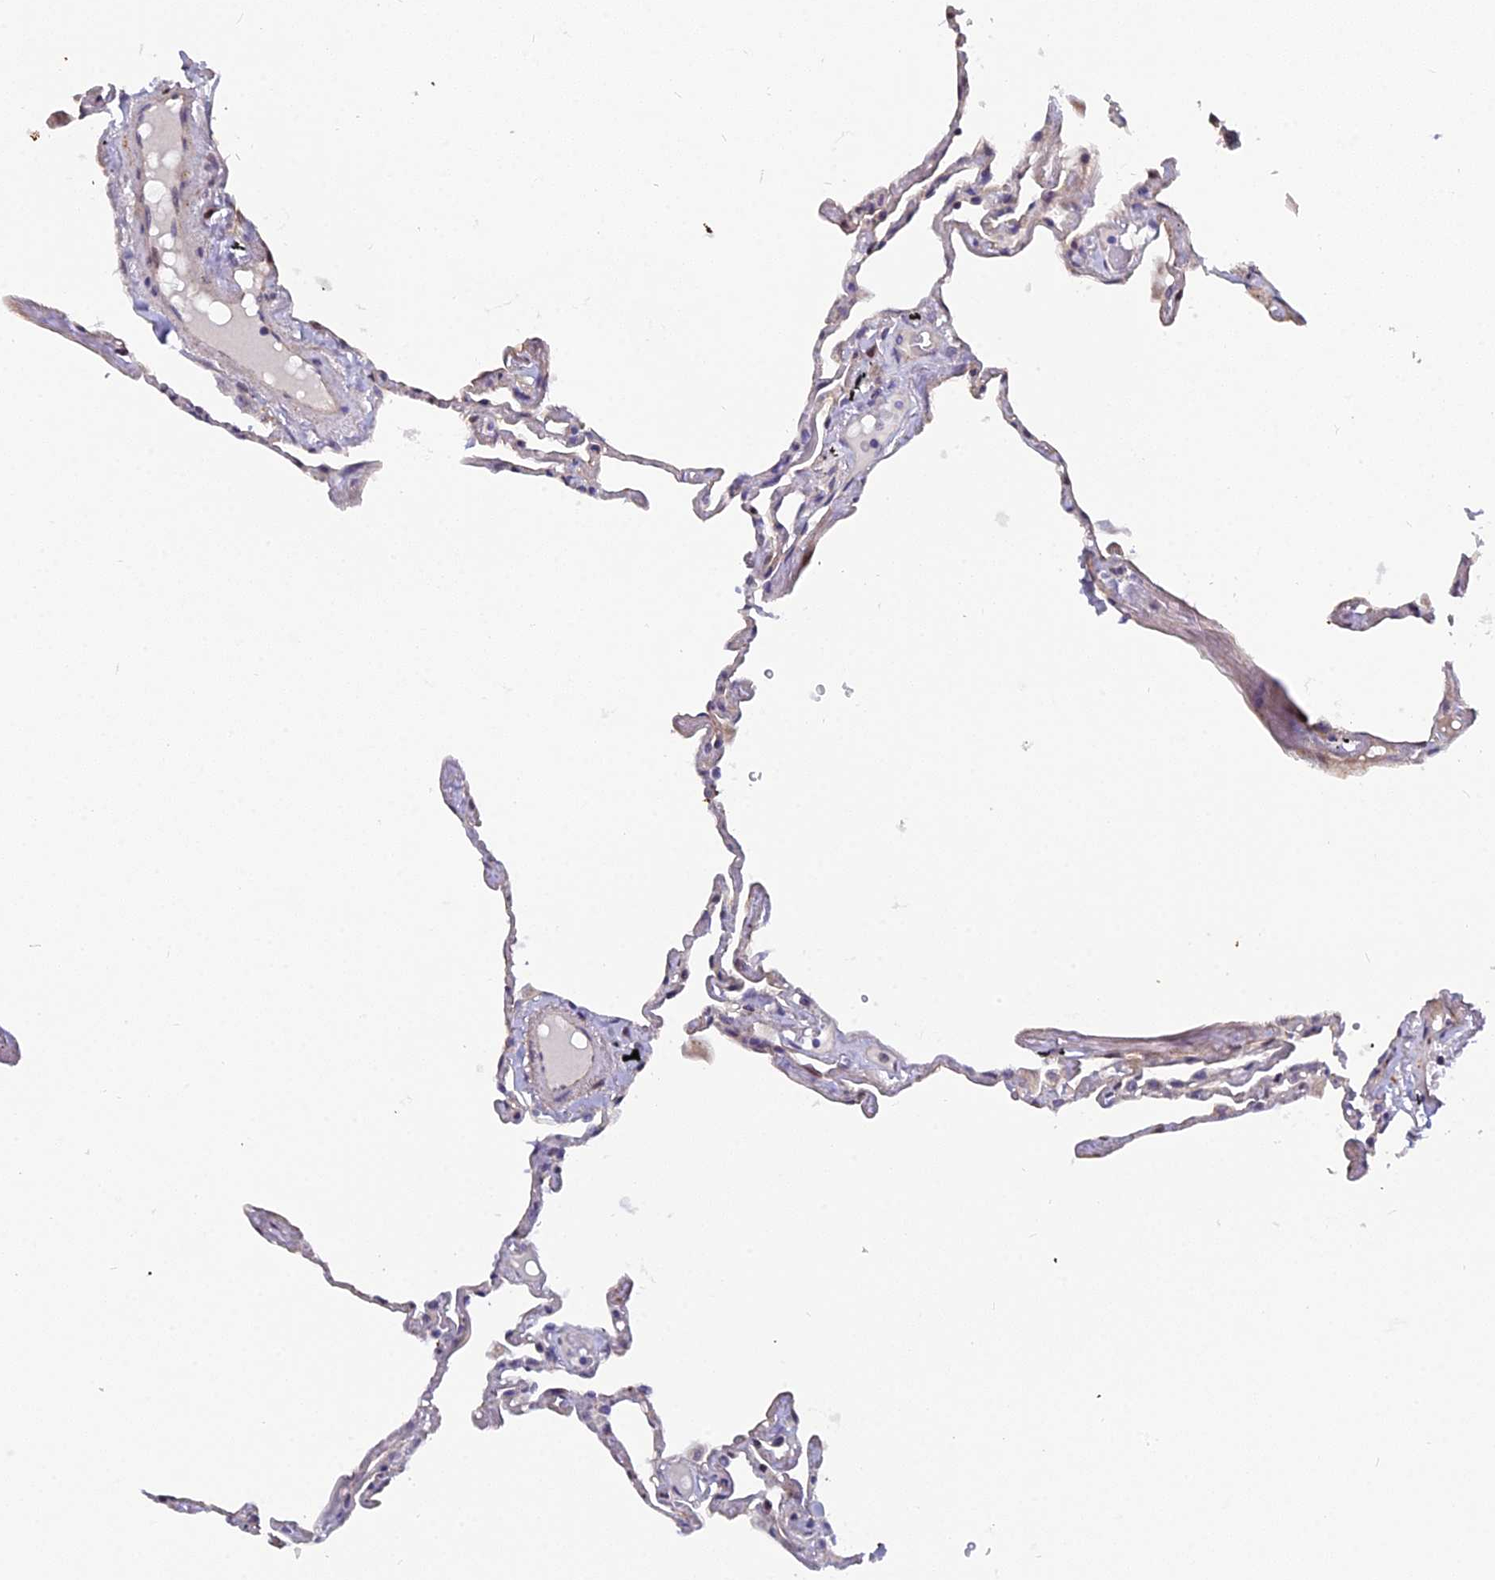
{"staining": {"intensity": "negative", "quantity": "none", "location": "none"}, "tissue": "lung", "cell_type": "Alveolar cells", "image_type": "normal", "snomed": [{"axis": "morphology", "description": "Normal tissue, NOS"}, {"axis": "topography", "description": "Lung"}], "caption": "There is no significant positivity in alveolar cells of lung.", "gene": "XKR9", "patient": {"sex": "female", "age": 67}}